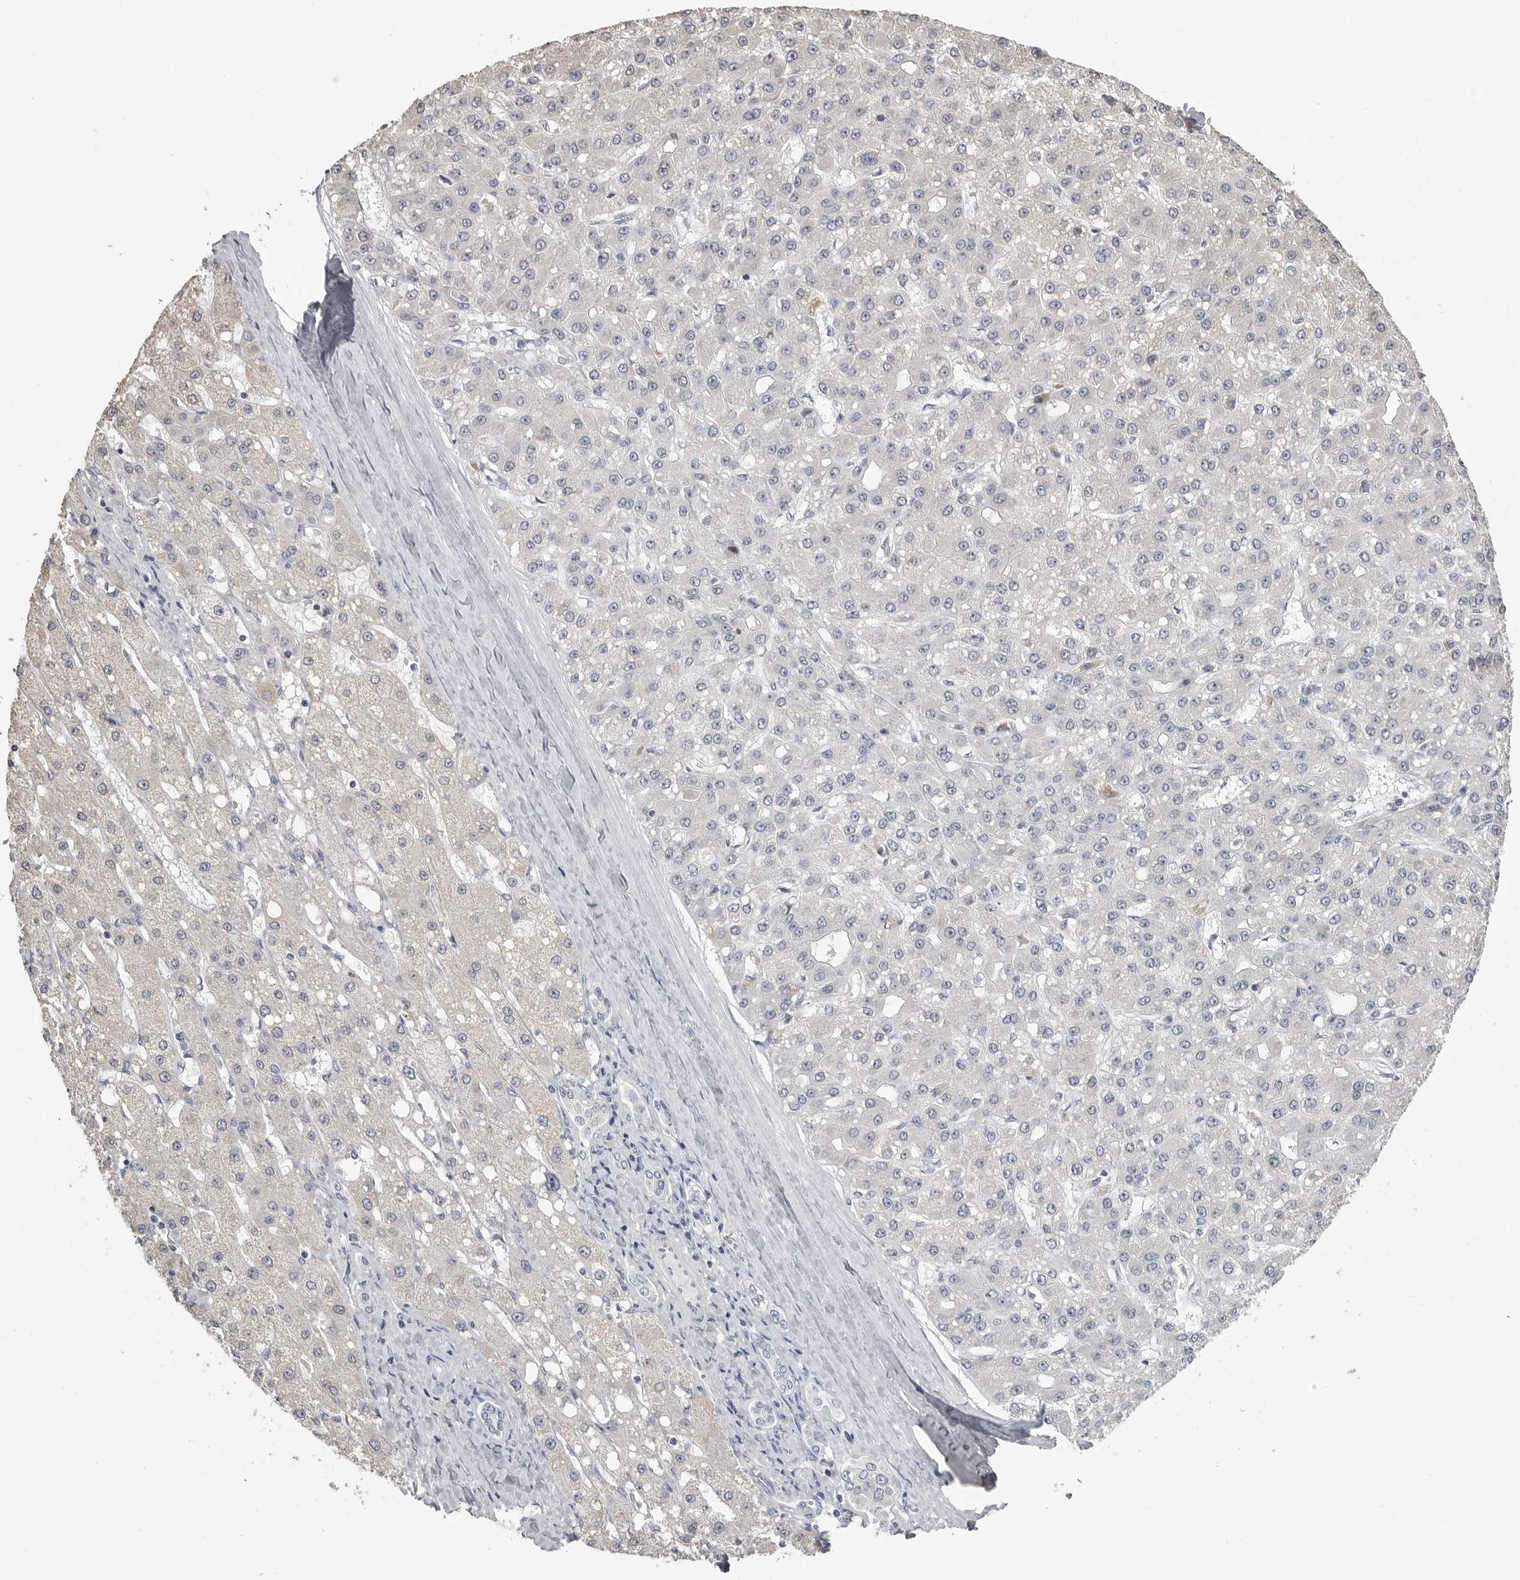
{"staining": {"intensity": "negative", "quantity": "none", "location": "none"}, "tissue": "liver cancer", "cell_type": "Tumor cells", "image_type": "cancer", "snomed": [{"axis": "morphology", "description": "Carcinoma, Hepatocellular, NOS"}, {"axis": "topography", "description": "Liver"}], "caption": "DAB (3,3'-diaminobenzidine) immunohistochemical staining of human liver cancer (hepatocellular carcinoma) reveals no significant staining in tumor cells. (DAB (3,3'-diaminobenzidine) immunohistochemistry visualized using brightfield microscopy, high magnification).", "gene": "GPN2", "patient": {"sex": "male", "age": 67}}